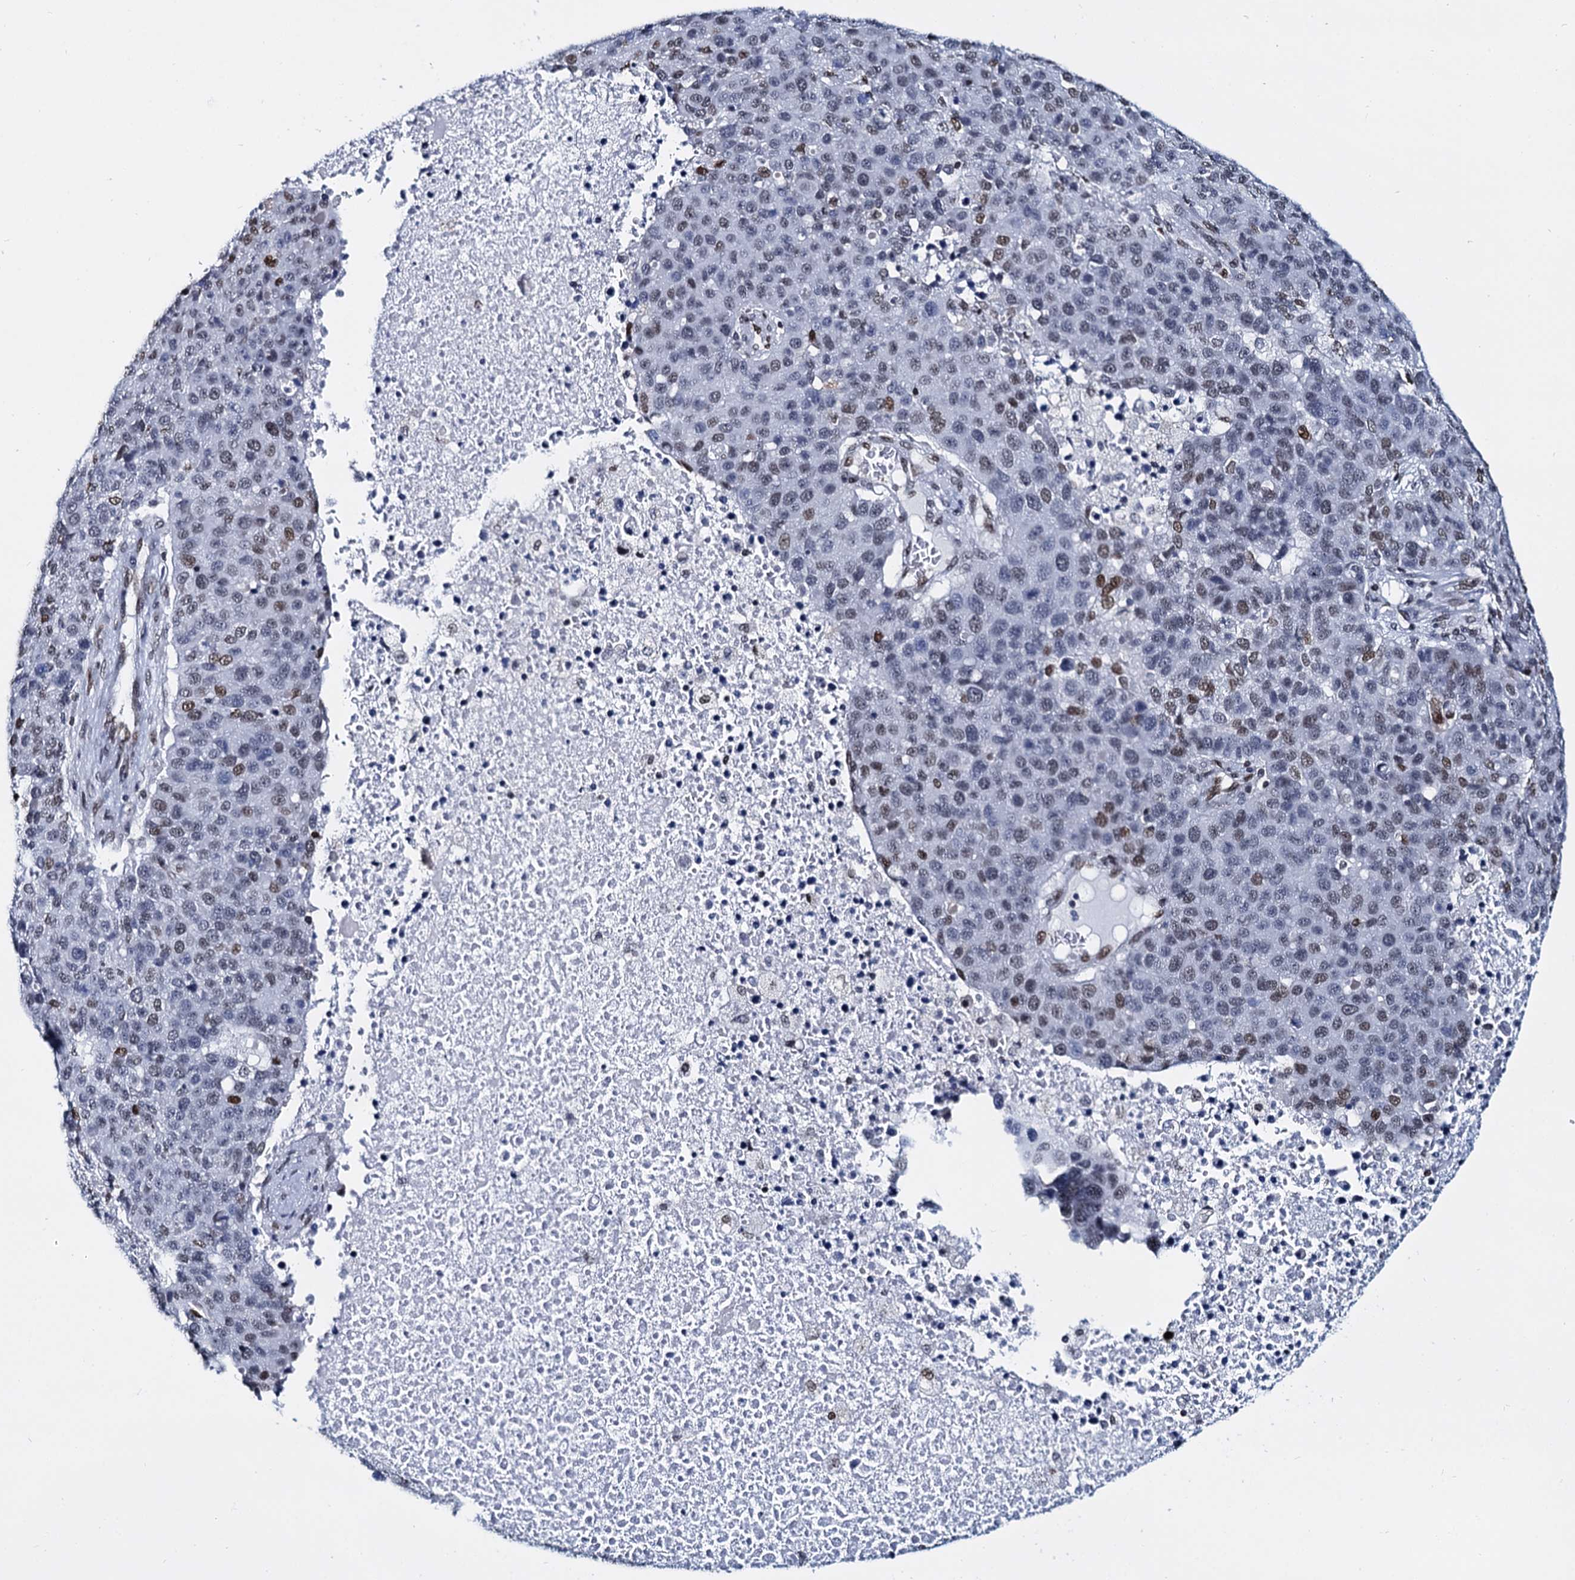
{"staining": {"intensity": "moderate", "quantity": "<25%", "location": "nuclear"}, "tissue": "pancreatic cancer", "cell_type": "Tumor cells", "image_type": "cancer", "snomed": [{"axis": "morphology", "description": "Adenocarcinoma, NOS"}, {"axis": "topography", "description": "Pancreas"}], "caption": "Pancreatic cancer (adenocarcinoma) was stained to show a protein in brown. There is low levels of moderate nuclear staining in about <25% of tumor cells. The staining was performed using DAB (3,3'-diaminobenzidine) to visualize the protein expression in brown, while the nuclei were stained in blue with hematoxylin (Magnification: 20x).", "gene": "CMAS", "patient": {"sex": "female", "age": 61}}